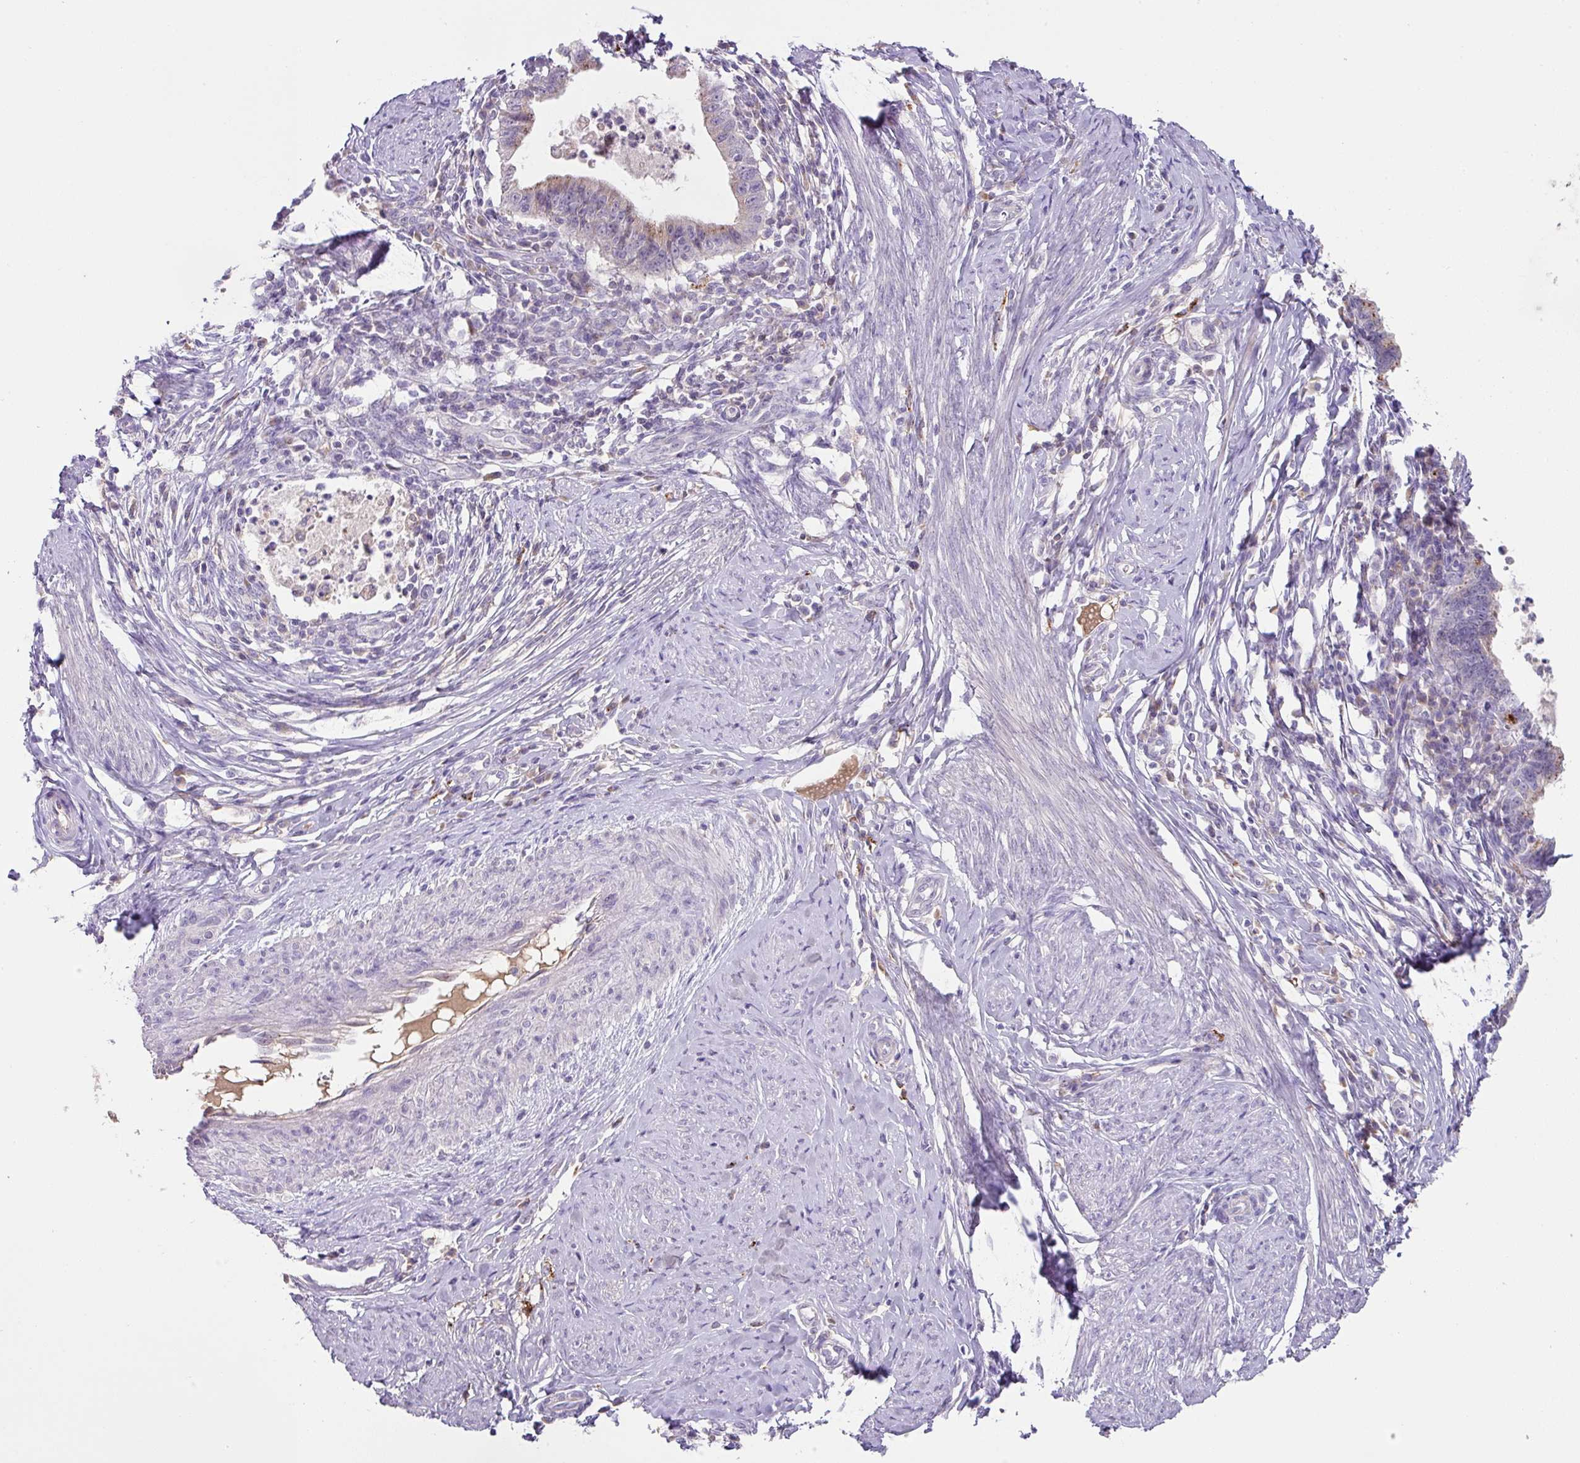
{"staining": {"intensity": "negative", "quantity": "none", "location": "none"}, "tissue": "cervical cancer", "cell_type": "Tumor cells", "image_type": "cancer", "snomed": [{"axis": "morphology", "description": "Adenocarcinoma, NOS"}, {"axis": "topography", "description": "Cervix"}], "caption": "Immunohistochemical staining of human adenocarcinoma (cervical) reveals no significant staining in tumor cells.", "gene": "PLEKHH3", "patient": {"sex": "female", "age": 36}}